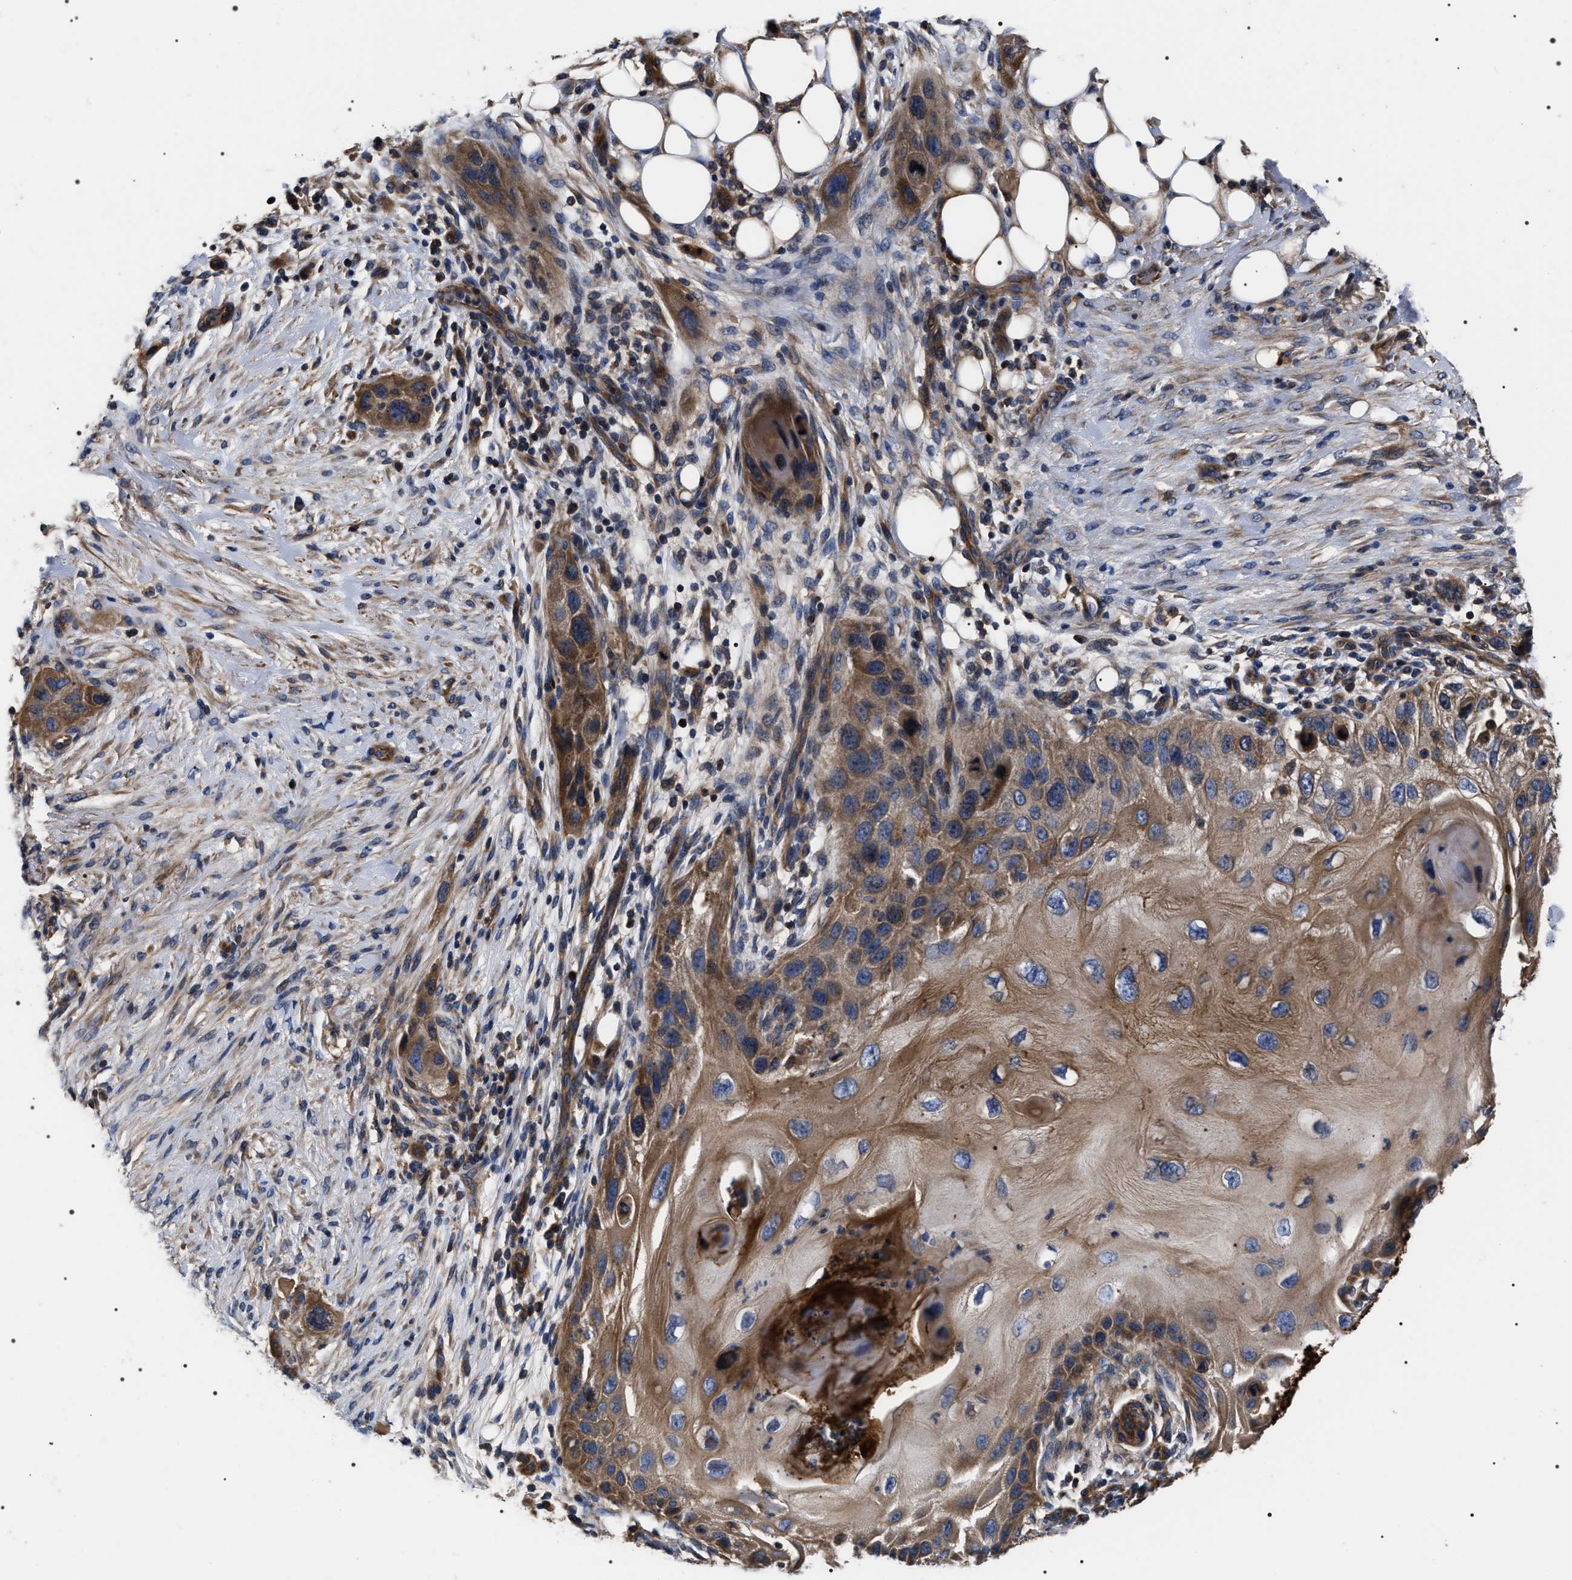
{"staining": {"intensity": "moderate", "quantity": ">75%", "location": "cytoplasmic/membranous"}, "tissue": "skin cancer", "cell_type": "Tumor cells", "image_type": "cancer", "snomed": [{"axis": "morphology", "description": "Squamous cell carcinoma, NOS"}, {"axis": "topography", "description": "Skin"}], "caption": "Immunohistochemistry photomicrograph of human squamous cell carcinoma (skin) stained for a protein (brown), which displays medium levels of moderate cytoplasmic/membranous expression in approximately >75% of tumor cells.", "gene": "MIS18A", "patient": {"sex": "female", "age": 77}}